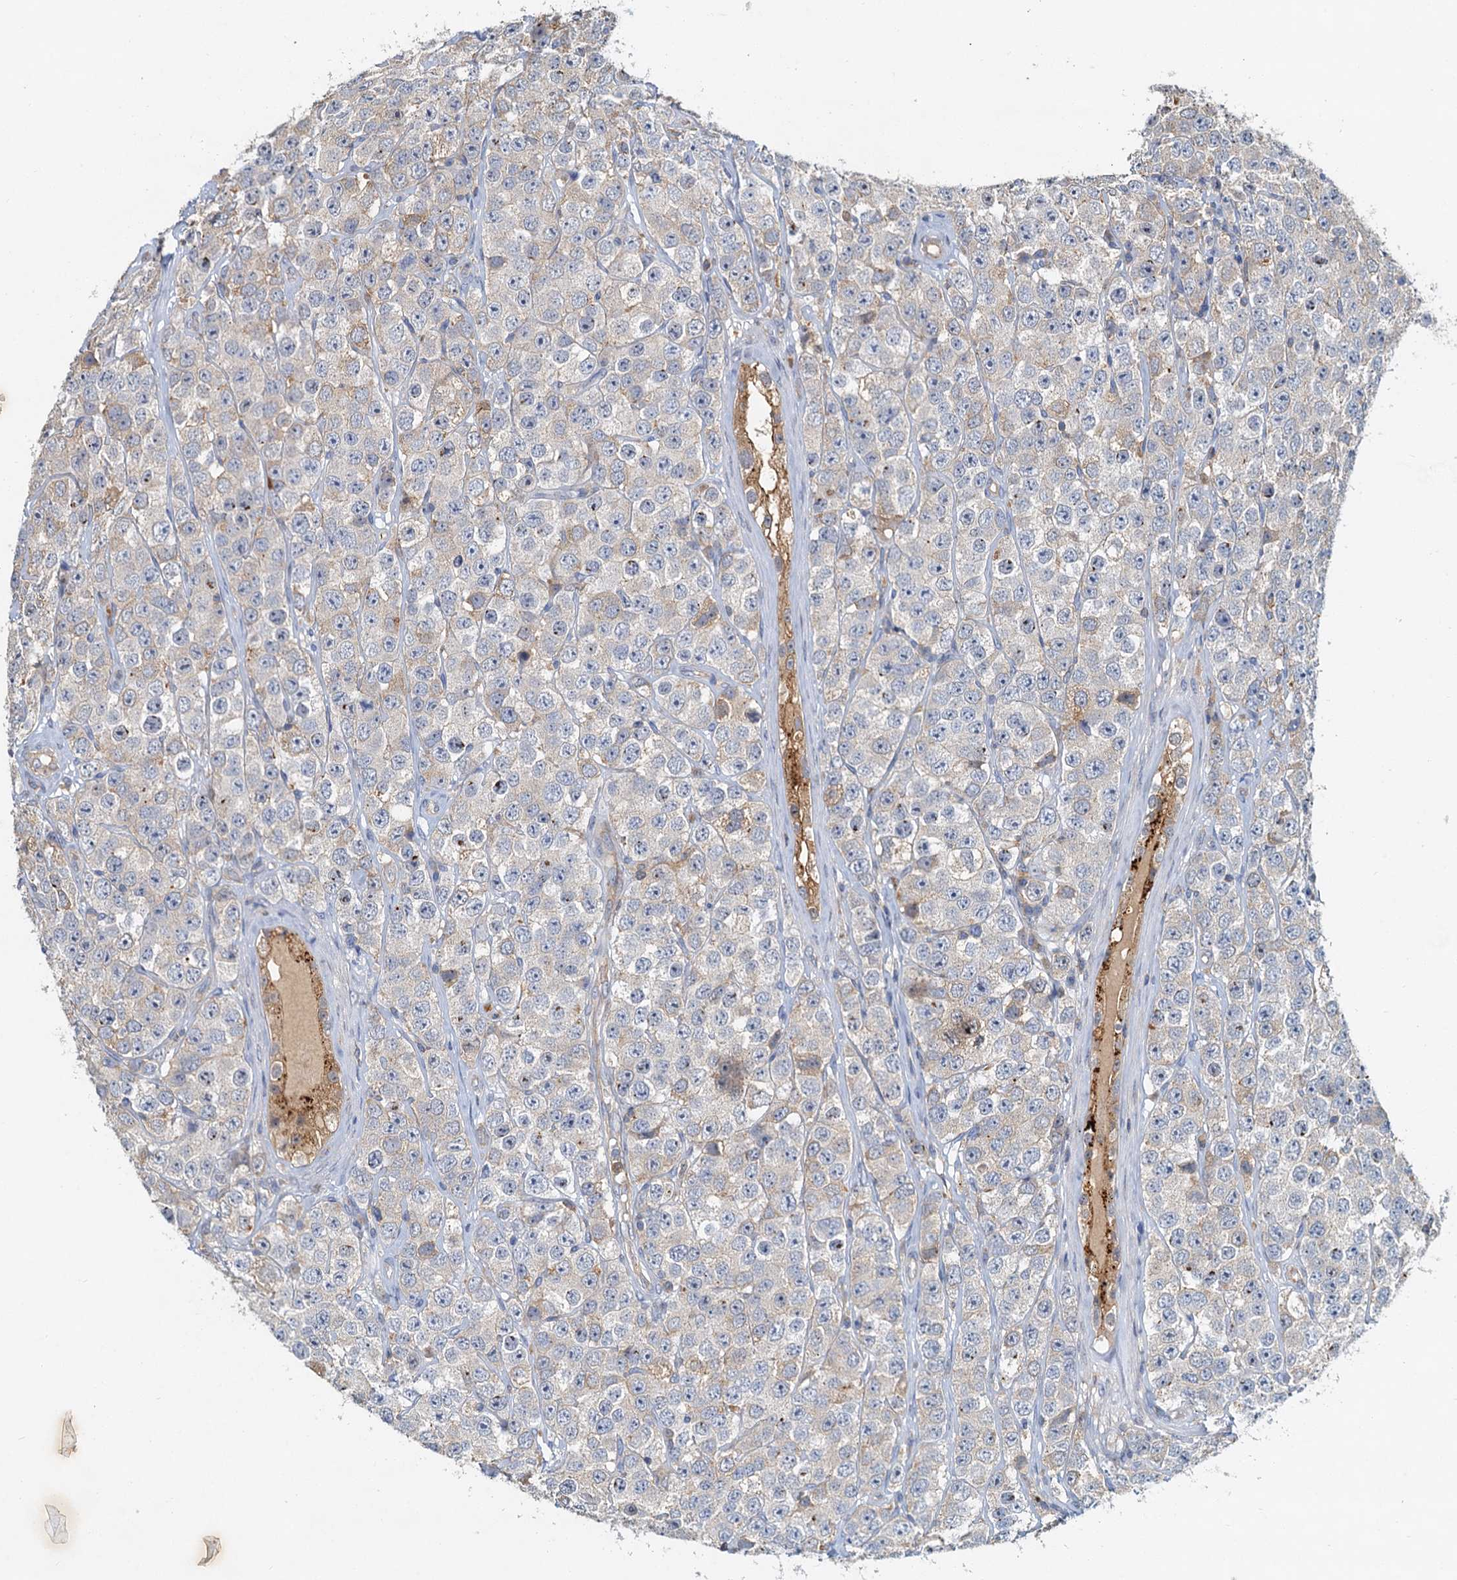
{"staining": {"intensity": "negative", "quantity": "none", "location": "none"}, "tissue": "testis cancer", "cell_type": "Tumor cells", "image_type": "cancer", "snomed": [{"axis": "morphology", "description": "Seminoma, NOS"}, {"axis": "topography", "description": "Testis"}], "caption": "Testis cancer (seminoma) was stained to show a protein in brown. There is no significant positivity in tumor cells.", "gene": "TOLLIP", "patient": {"sex": "male", "age": 28}}